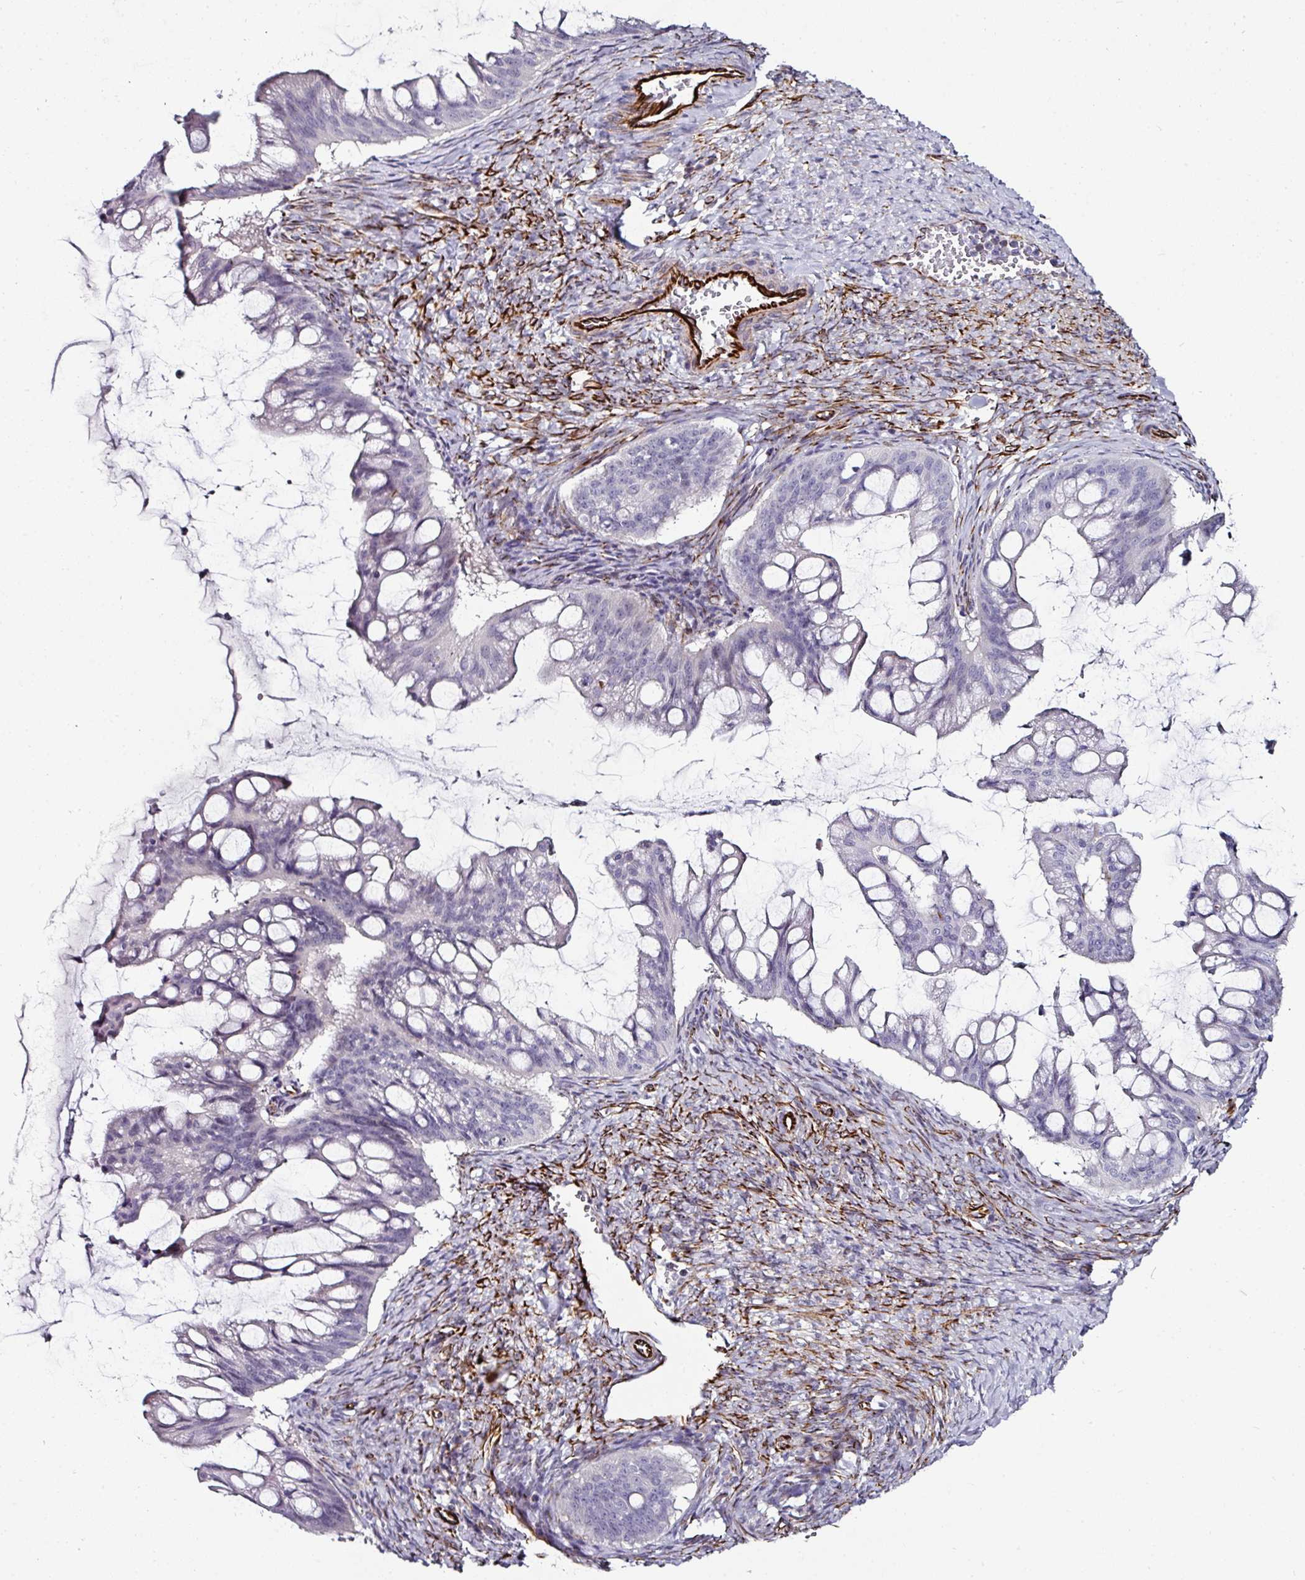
{"staining": {"intensity": "negative", "quantity": "none", "location": "none"}, "tissue": "ovarian cancer", "cell_type": "Tumor cells", "image_type": "cancer", "snomed": [{"axis": "morphology", "description": "Cystadenocarcinoma, mucinous, NOS"}, {"axis": "topography", "description": "Ovary"}], "caption": "Ovarian mucinous cystadenocarcinoma was stained to show a protein in brown. There is no significant staining in tumor cells. The staining is performed using DAB (3,3'-diaminobenzidine) brown chromogen with nuclei counter-stained in using hematoxylin.", "gene": "TMPRSS9", "patient": {"sex": "female", "age": 73}}